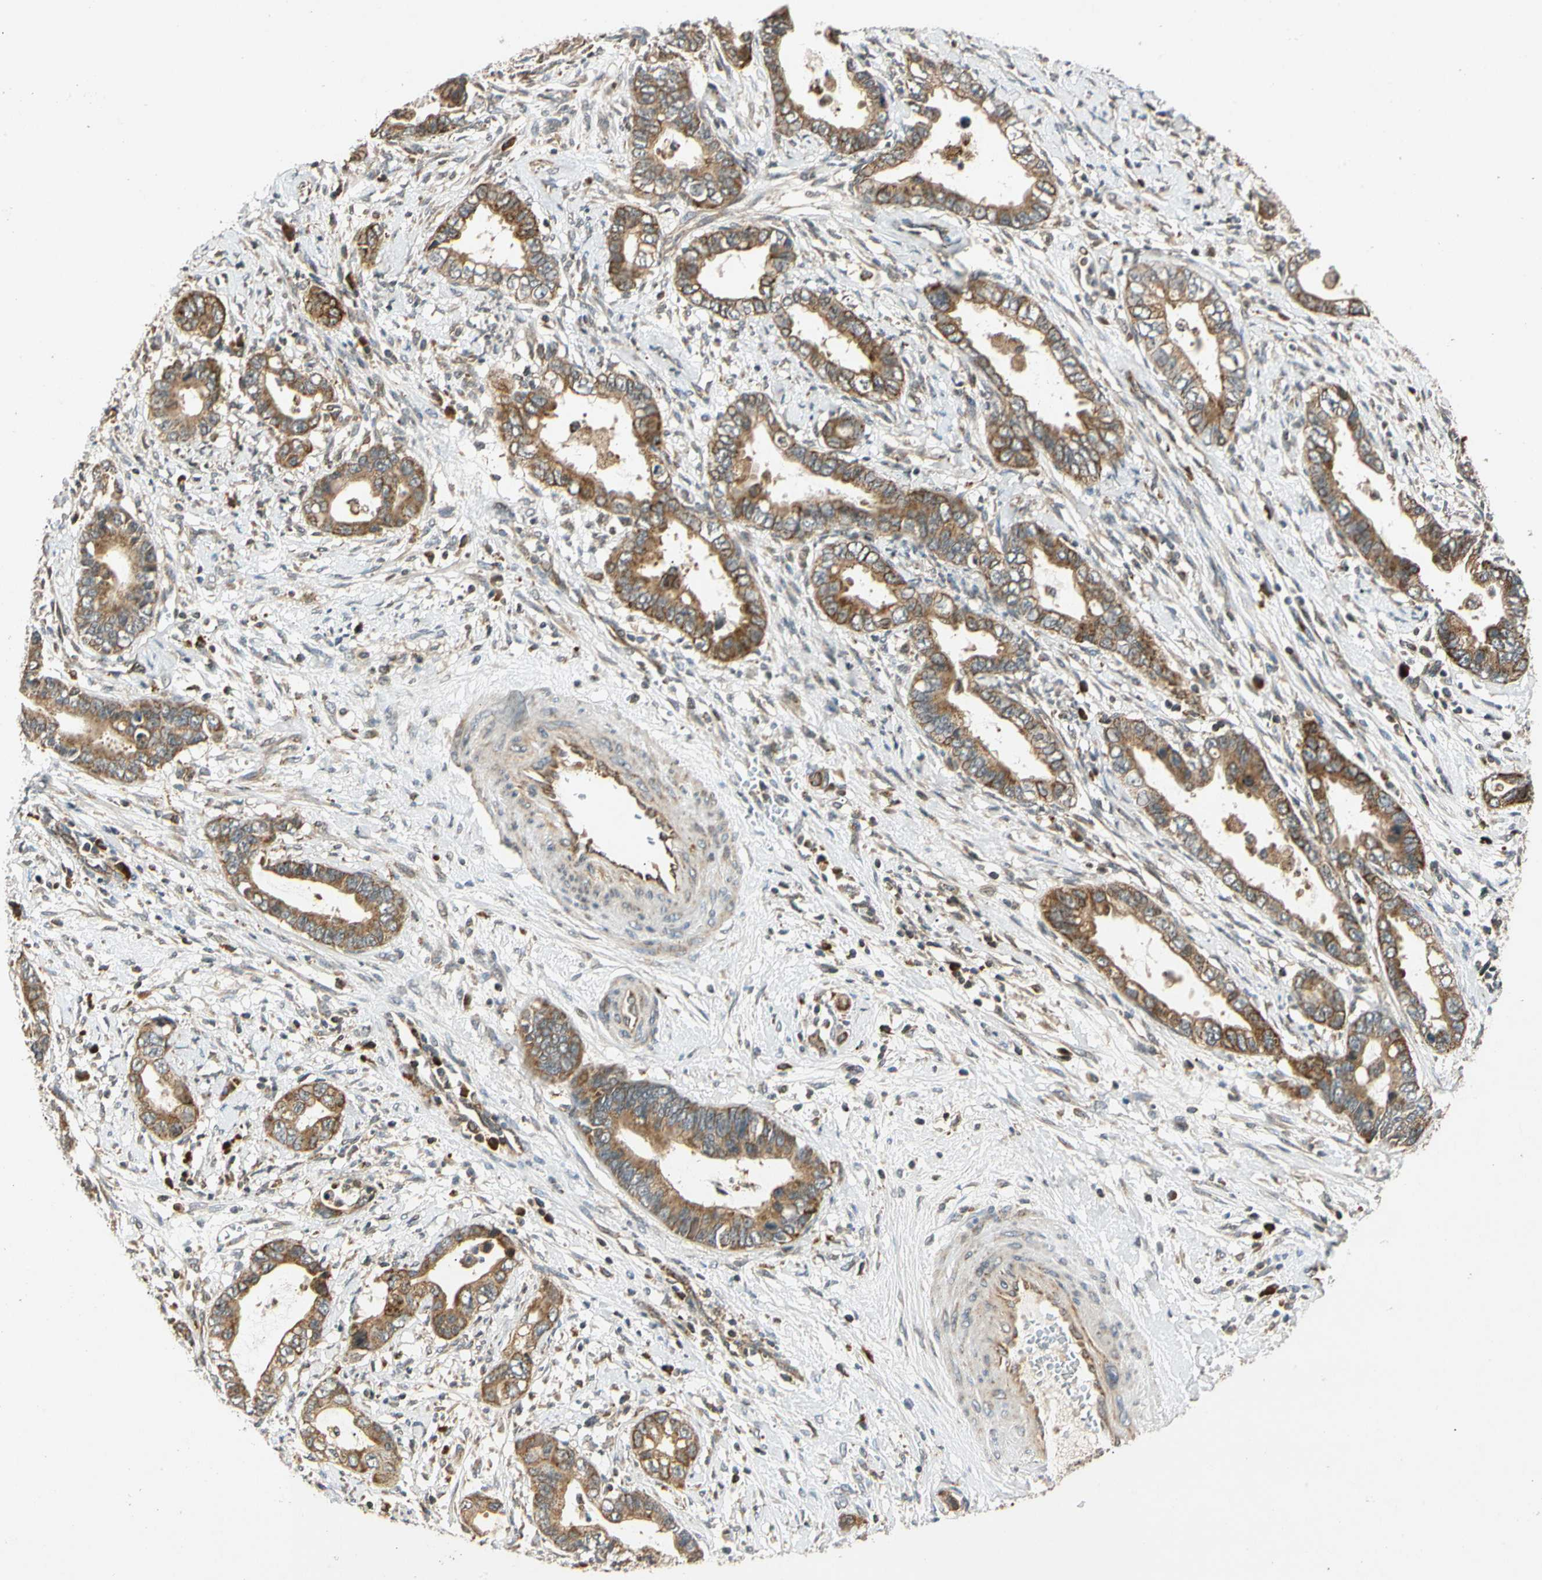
{"staining": {"intensity": "strong", "quantity": ">75%", "location": "cytoplasmic/membranous"}, "tissue": "cervical cancer", "cell_type": "Tumor cells", "image_type": "cancer", "snomed": [{"axis": "morphology", "description": "Adenocarcinoma, NOS"}, {"axis": "topography", "description": "Cervix"}], "caption": "Tumor cells demonstrate high levels of strong cytoplasmic/membranous positivity in approximately >75% of cells in cervical cancer.", "gene": "MRPS22", "patient": {"sex": "female", "age": 44}}